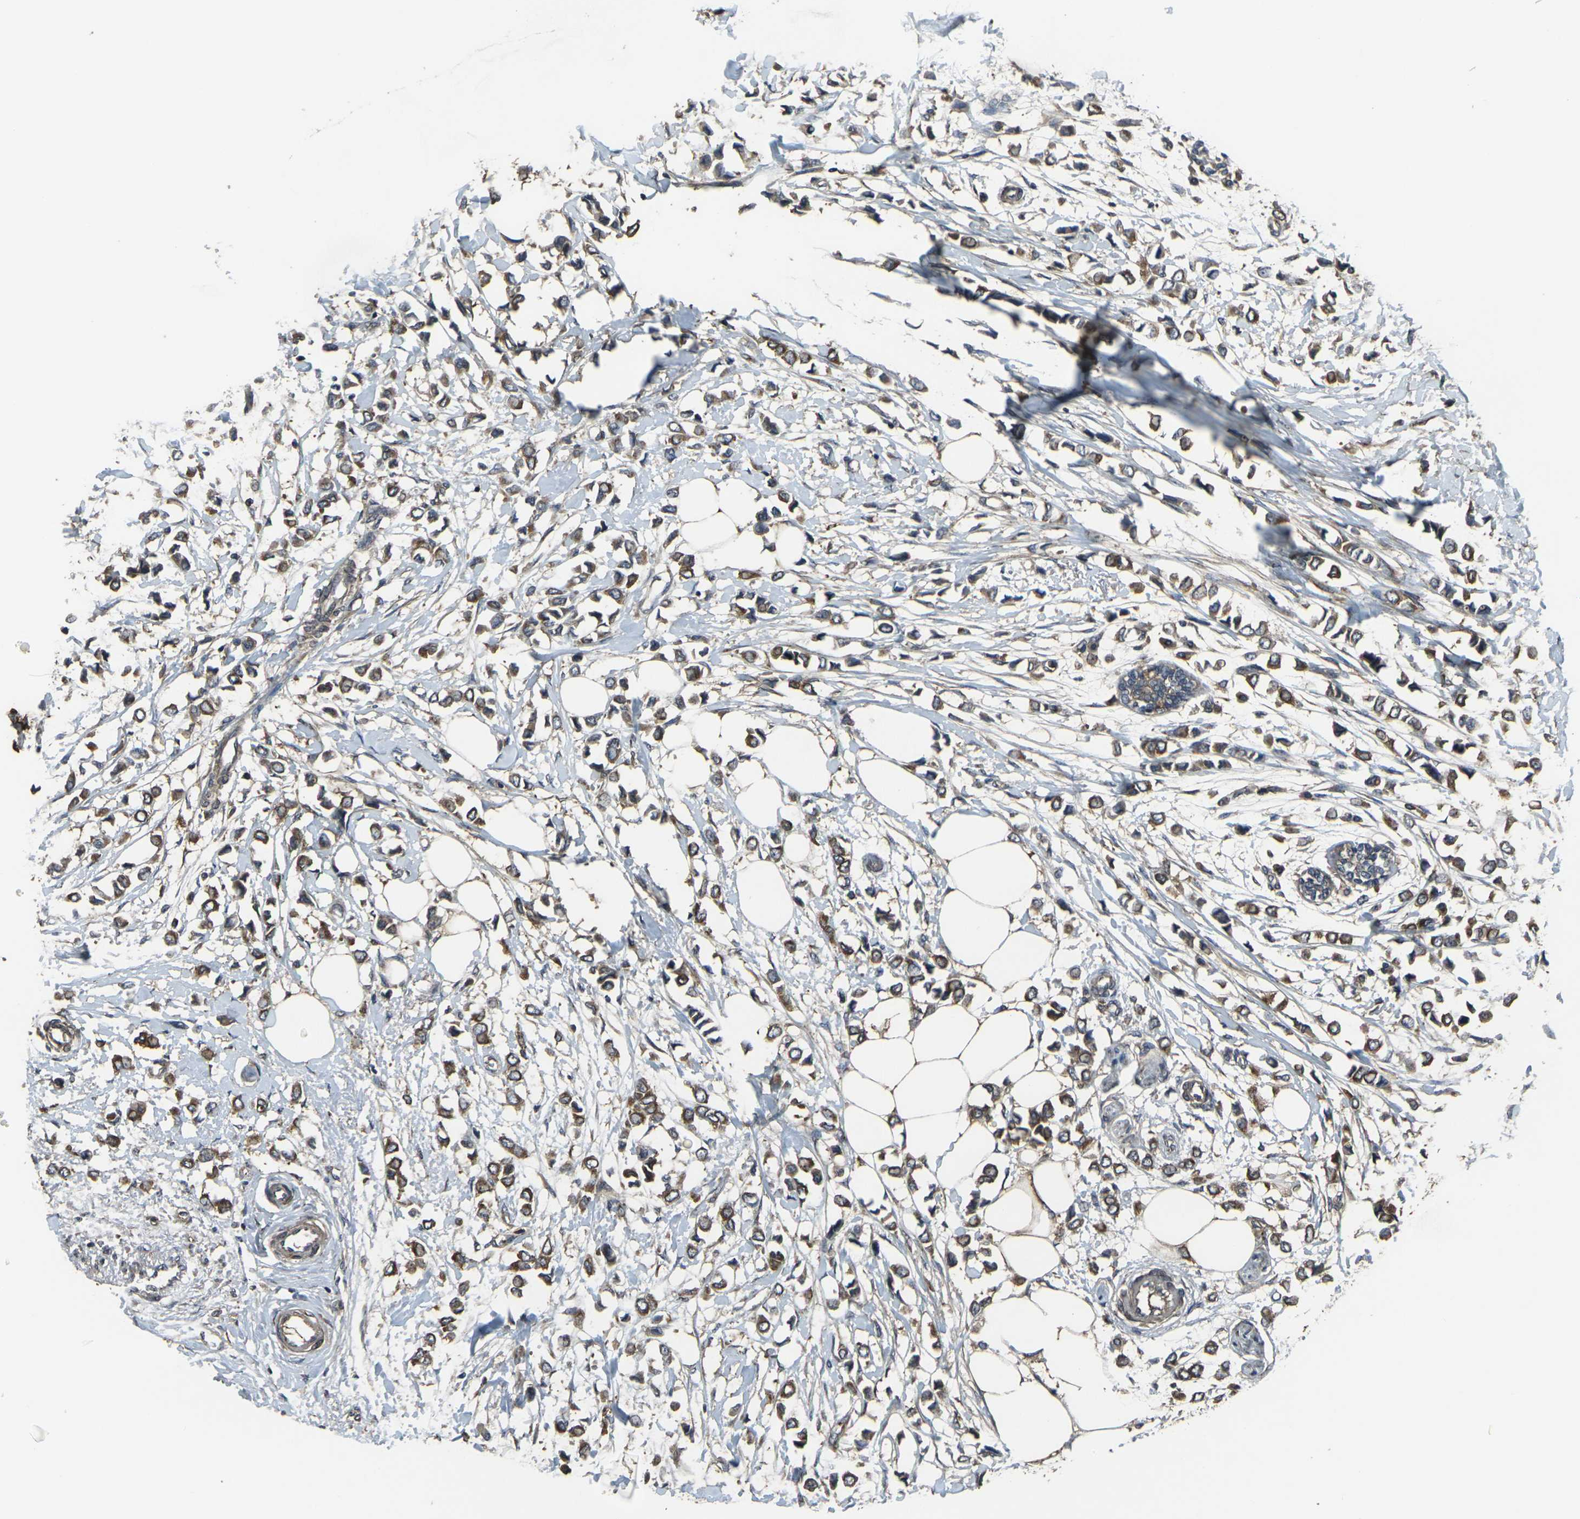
{"staining": {"intensity": "moderate", "quantity": ">75%", "location": "cytoplasmic/membranous"}, "tissue": "breast cancer", "cell_type": "Tumor cells", "image_type": "cancer", "snomed": [{"axis": "morphology", "description": "Lobular carcinoma"}, {"axis": "topography", "description": "Breast"}], "caption": "Immunohistochemical staining of breast cancer (lobular carcinoma) reveals moderate cytoplasmic/membranous protein expression in approximately >75% of tumor cells. The staining was performed using DAB (3,3'-diaminobenzidine) to visualize the protein expression in brown, while the nuclei were stained in blue with hematoxylin (Magnification: 20x).", "gene": "PRKACB", "patient": {"sex": "female", "age": 51}}